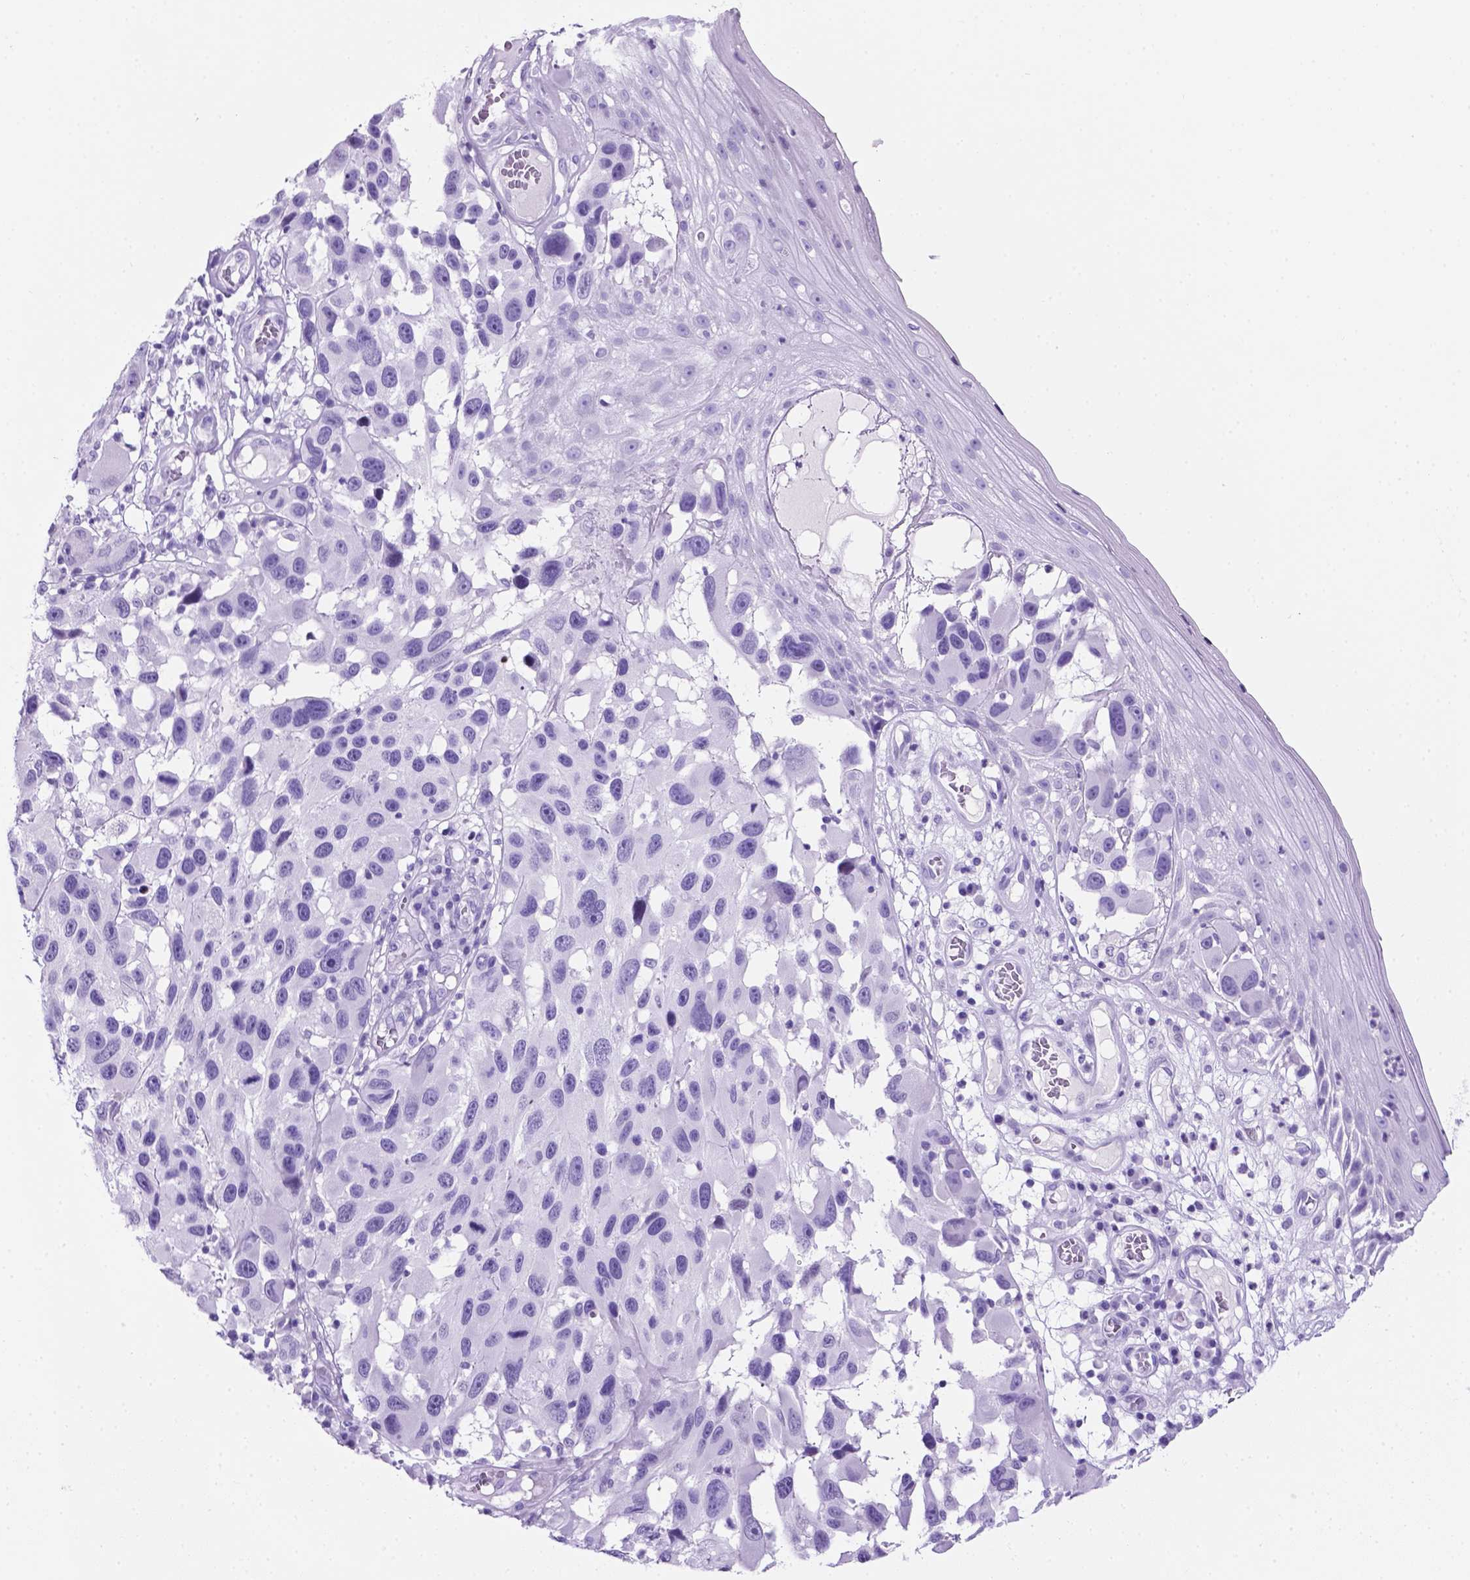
{"staining": {"intensity": "negative", "quantity": "none", "location": "none"}, "tissue": "melanoma", "cell_type": "Tumor cells", "image_type": "cancer", "snomed": [{"axis": "morphology", "description": "Malignant melanoma, NOS"}, {"axis": "topography", "description": "Skin"}], "caption": "This is a histopathology image of IHC staining of melanoma, which shows no expression in tumor cells.", "gene": "C17orf107", "patient": {"sex": "male", "age": 53}}